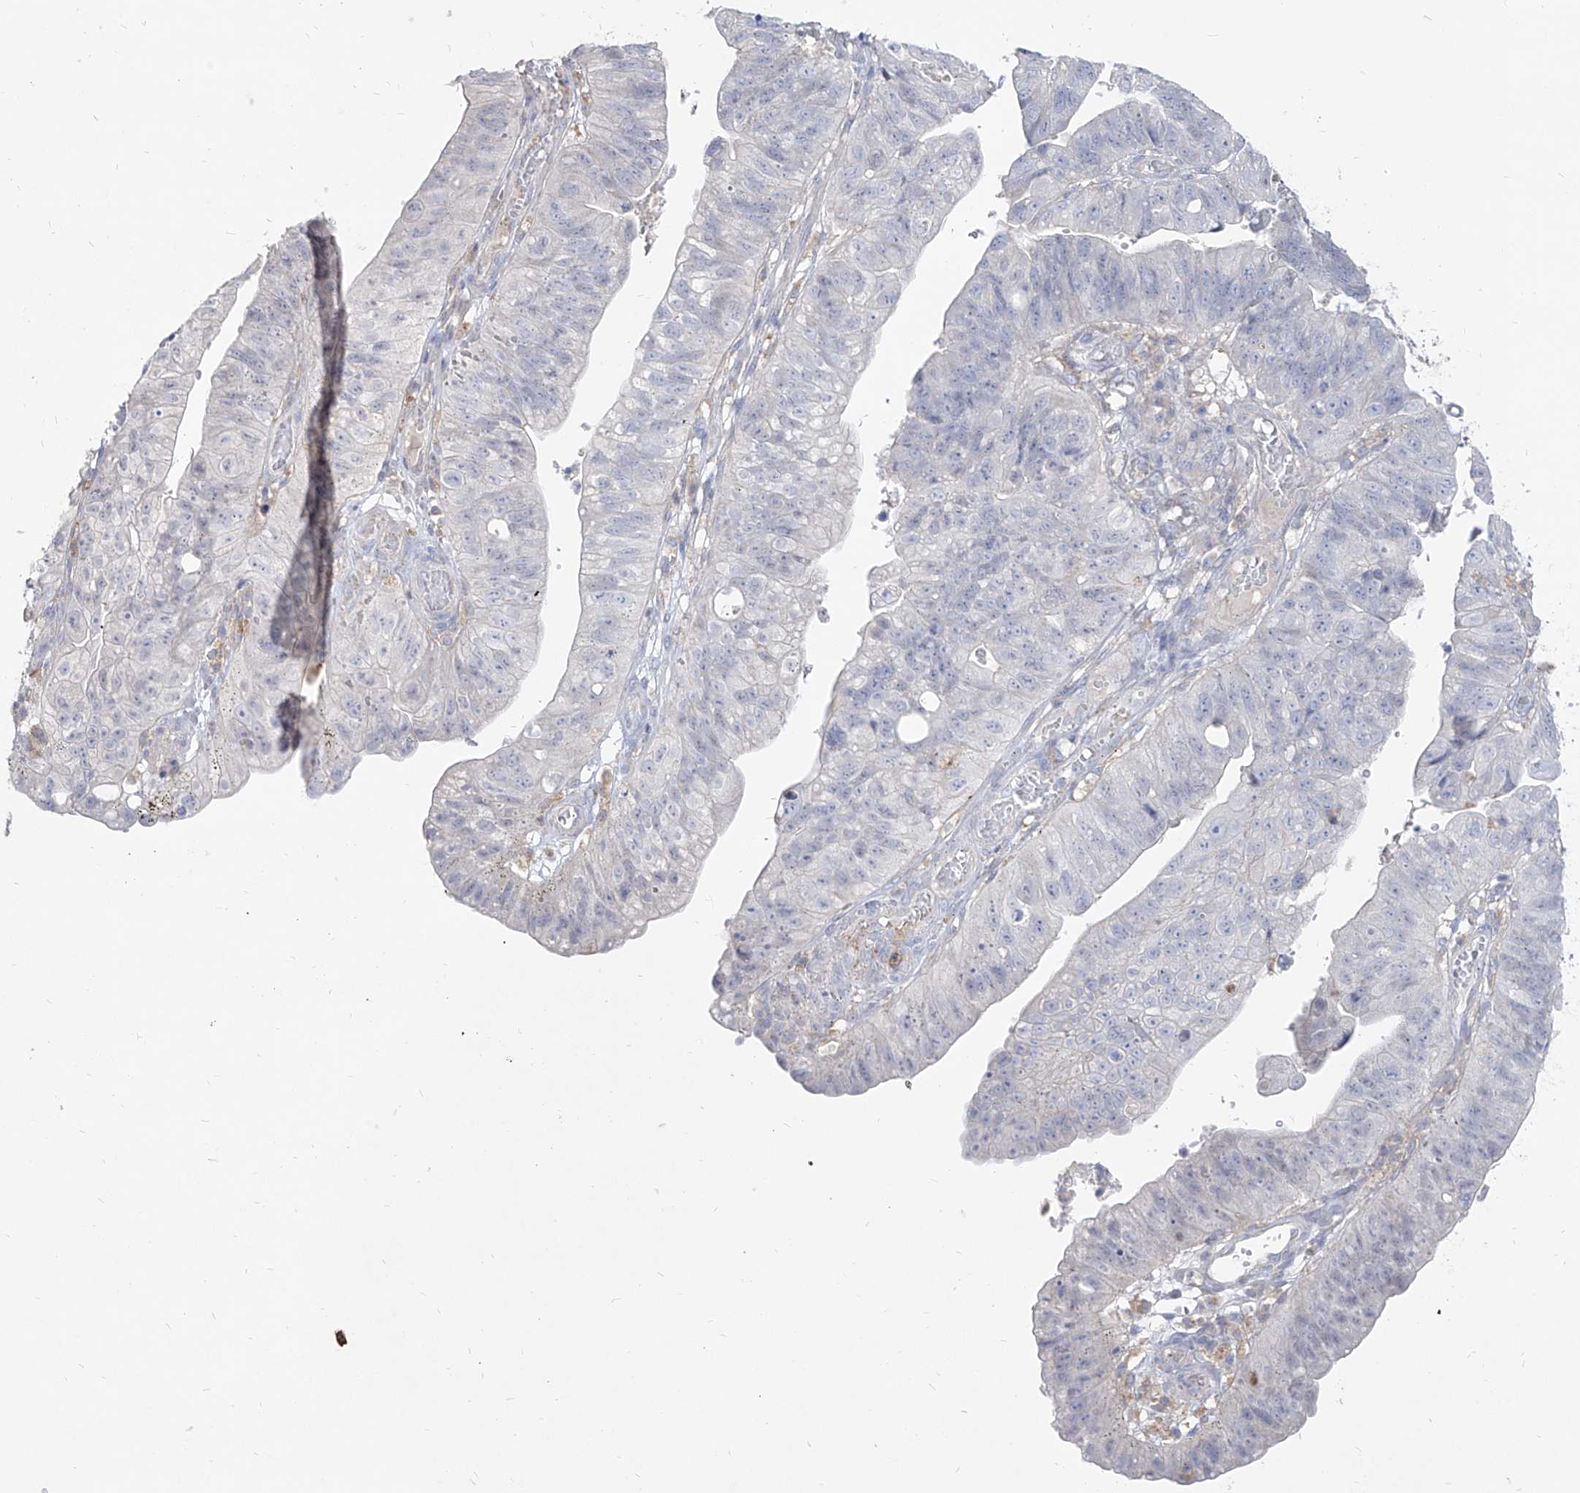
{"staining": {"intensity": "negative", "quantity": "none", "location": "none"}, "tissue": "stomach cancer", "cell_type": "Tumor cells", "image_type": "cancer", "snomed": [{"axis": "morphology", "description": "Adenocarcinoma, NOS"}, {"axis": "topography", "description": "Stomach"}], "caption": "Photomicrograph shows no significant protein positivity in tumor cells of stomach adenocarcinoma.", "gene": "RBFOX3", "patient": {"sex": "male", "age": 59}}